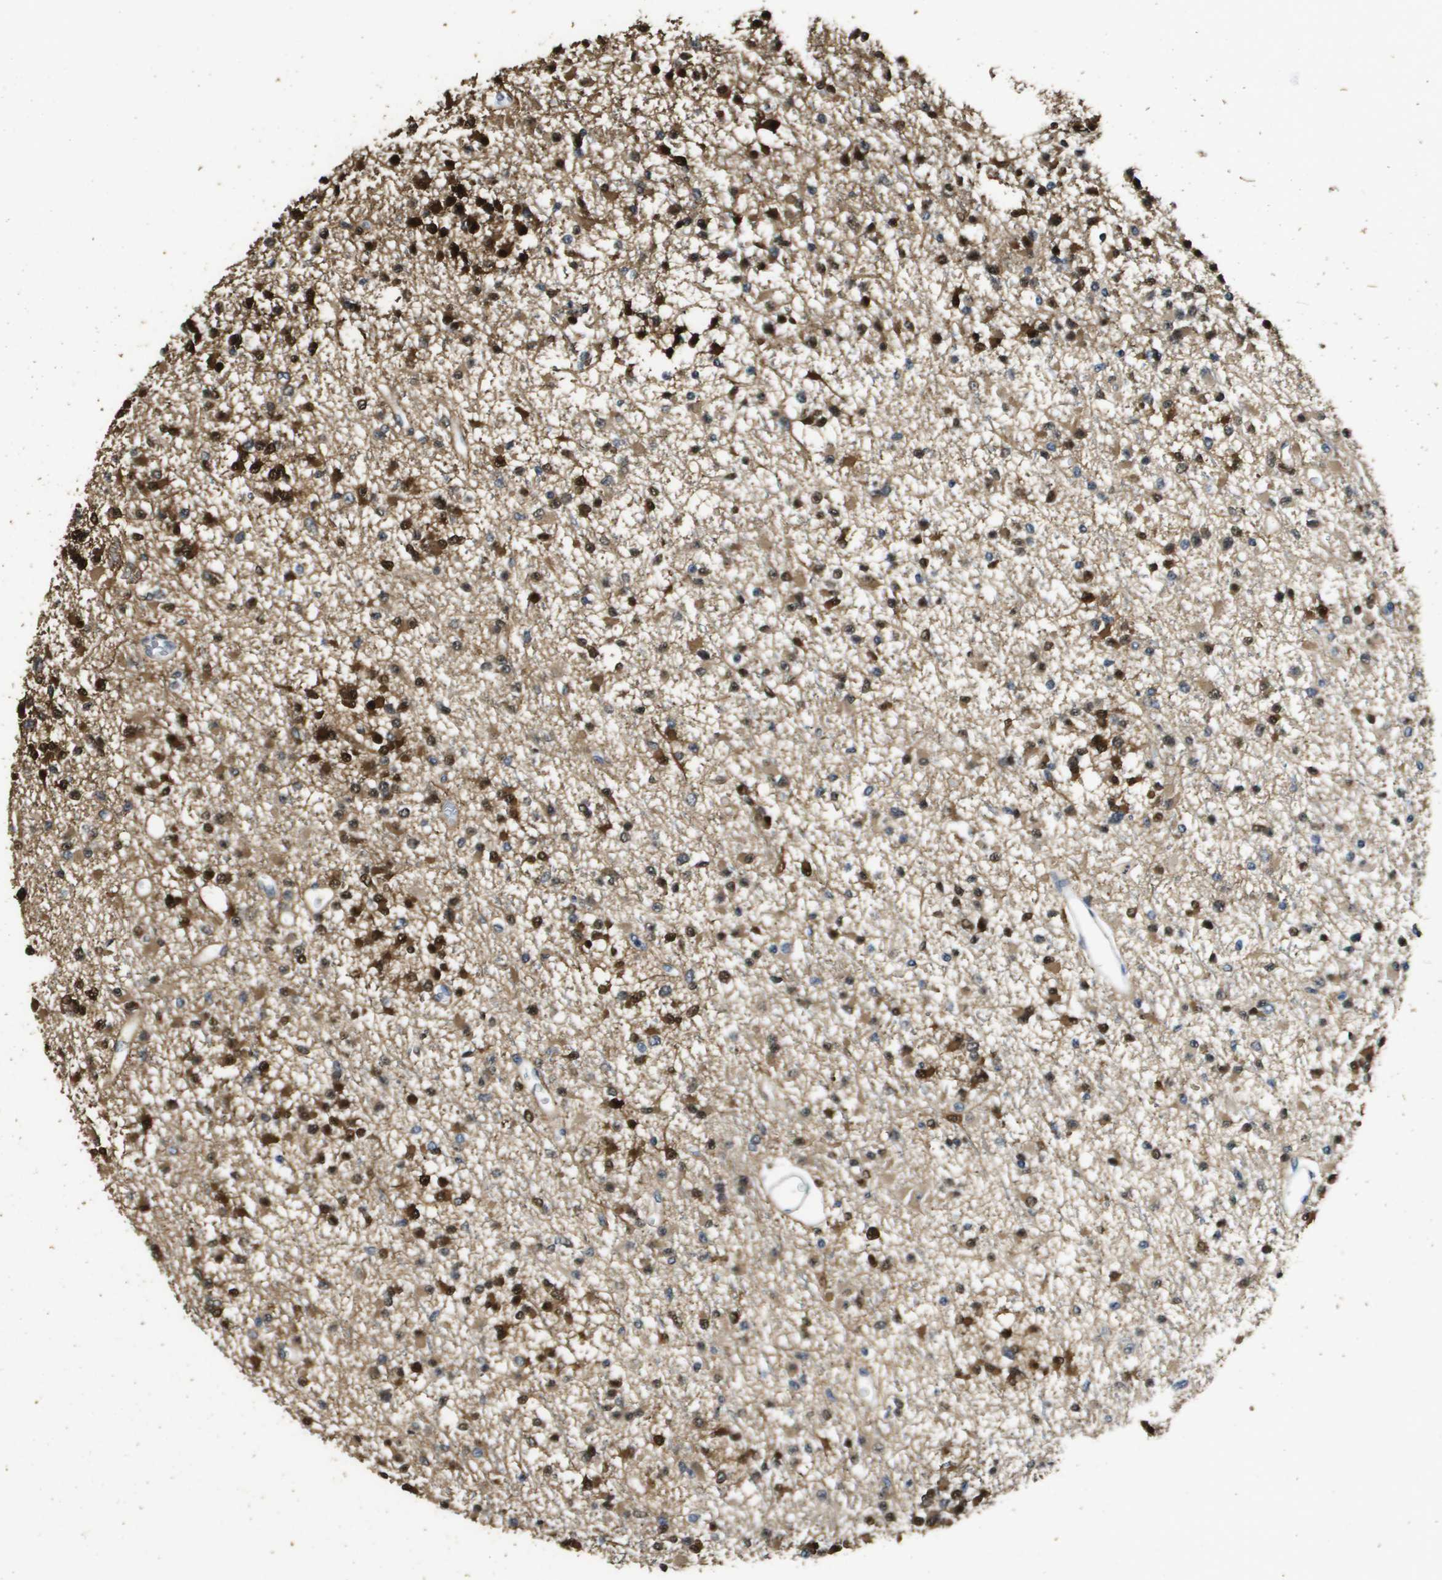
{"staining": {"intensity": "strong", "quantity": ">75%", "location": "cytoplasmic/membranous,nuclear"}, "tissue": "glioma", "cell_type": "Tumor cells", "image_type": "cancer", "snomed": [{"axis": "morphology", "description": "Glioma, malignant, Low grade"}, {"axis": "topography", "description": "Brain"}], "caption": "Immunohistochemical staining of glioma exhibits high levels of strong cytoplasmic/membranous and nuclear protein expression in approximately >75% of tumor cells.", "gene": "MT3", "patient": {"sex": "female", "age": 22}}